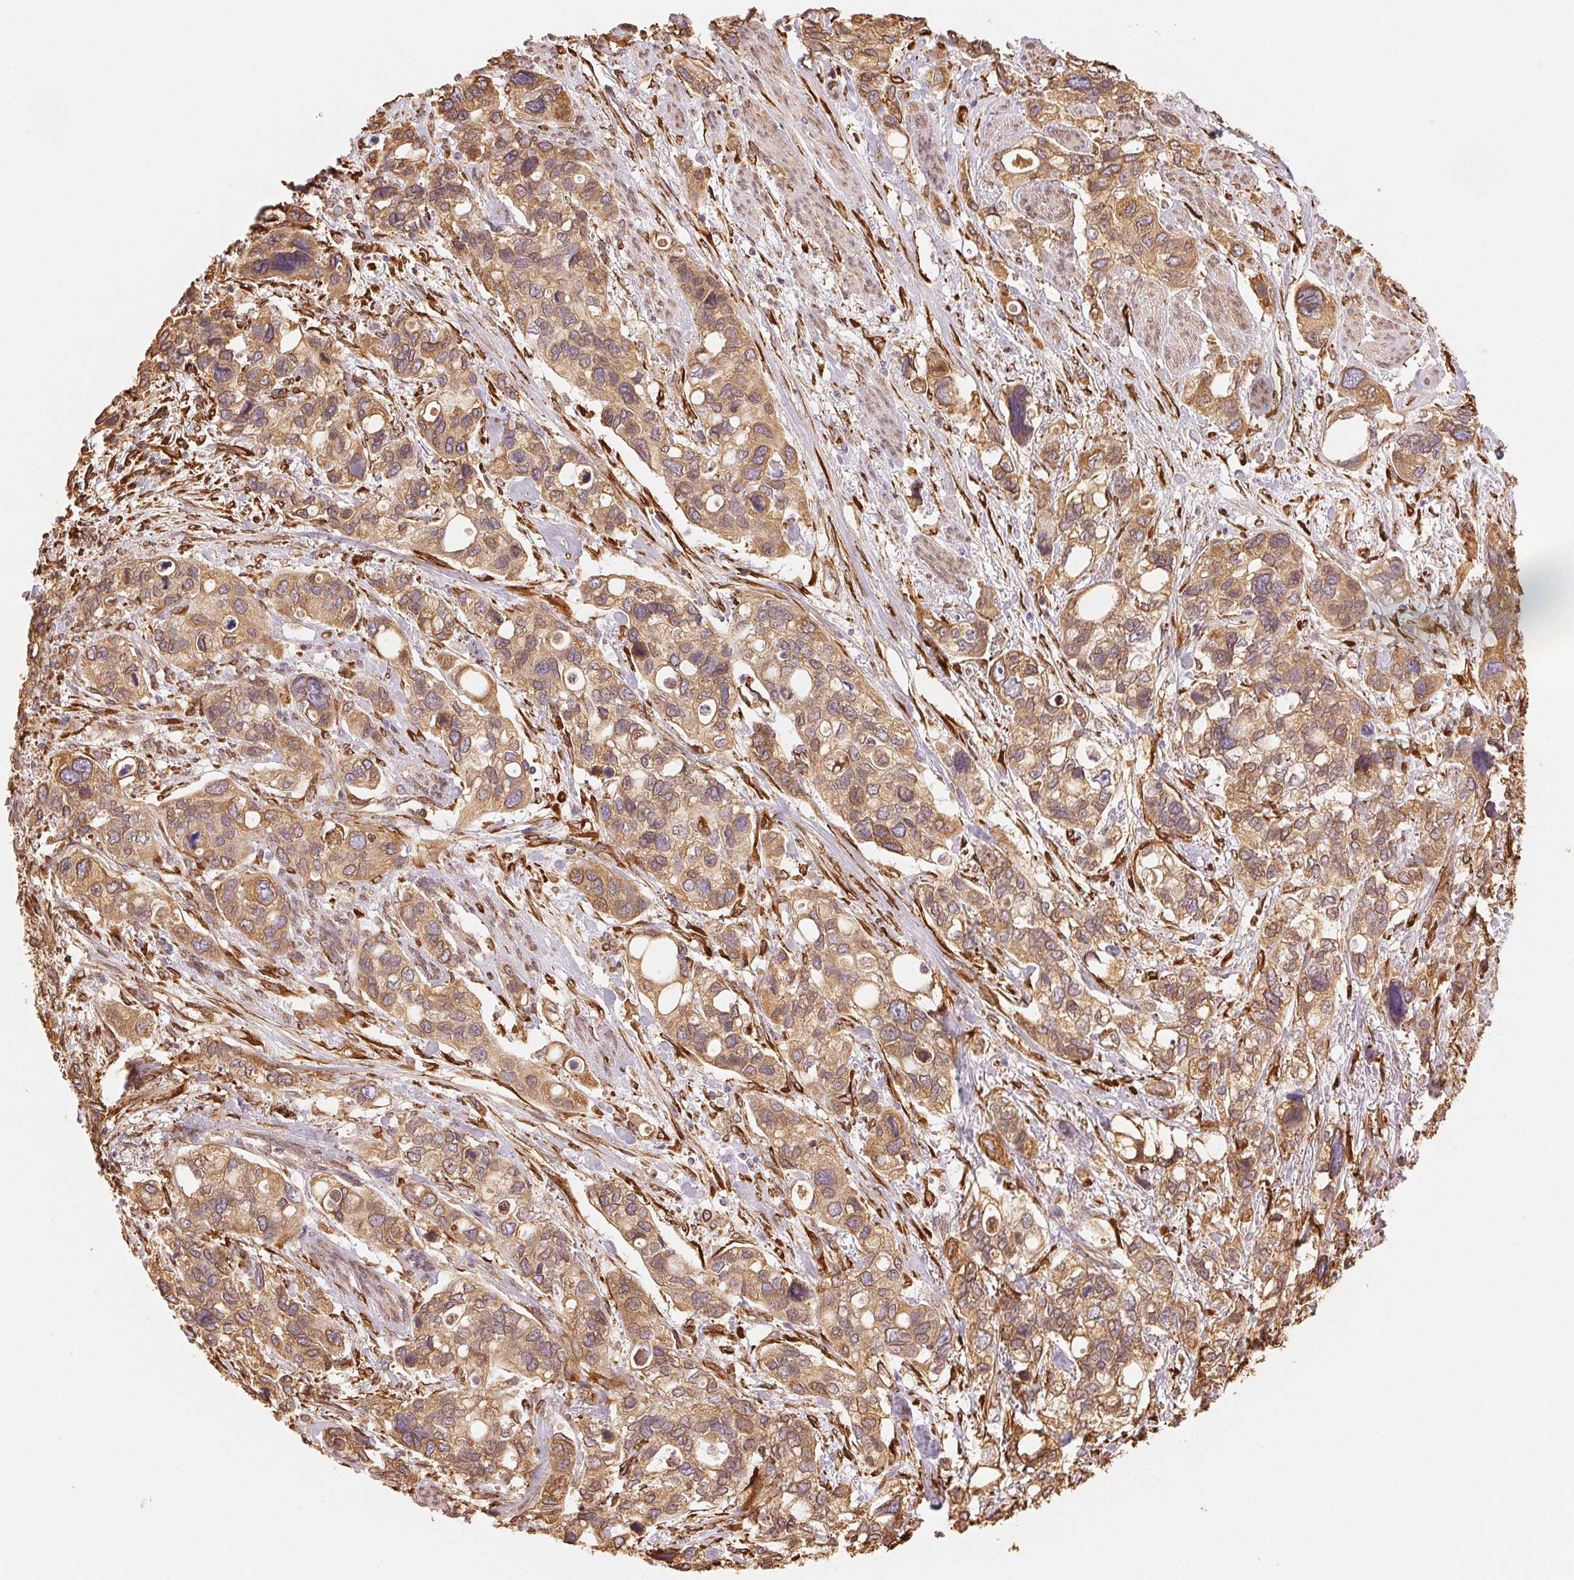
{"staining": {"intensity": "moderate", "quantity": ">75%", "location": "cytoplasmic/membranous"}, "tissue": "stomach cancer", "cell_type": "Tumor cells", "image_type": "cancer", "snomed": [{"axis": "morphology", "description": "Adenocarcinoma, NOS"}, {"axis": "topography", "description": "Stomach, upper"}], "caption": "Stomach cancer (adenocarcinoma) stained with DAB immunohistochemistry shows medium levels of moderate cytoplasmic/membranous staining in about >75% of tumor cells.", "gene": "RCN3", "patient": {"sex": "female", "age": 81}}